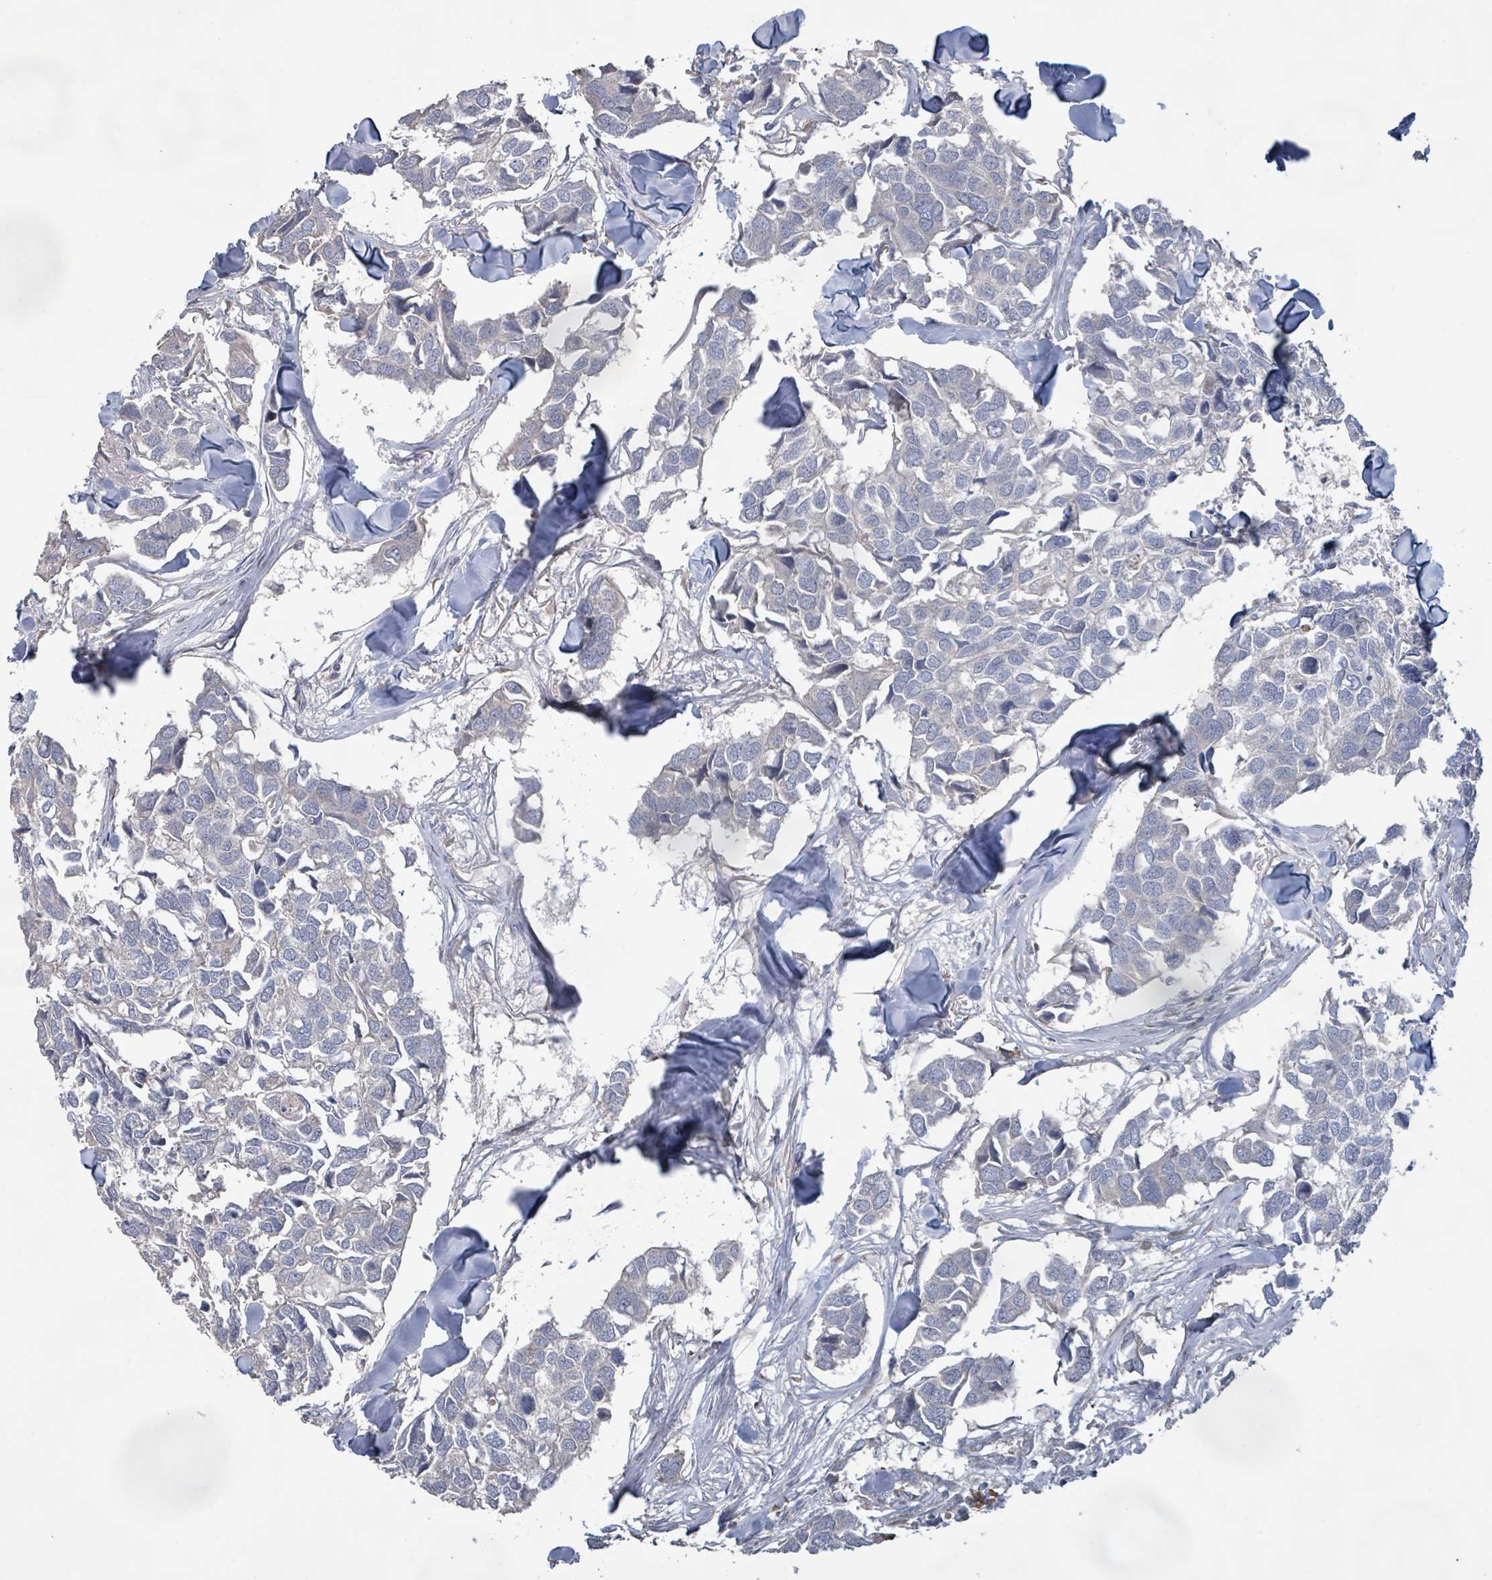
{"staining": {"intensity": "negative", "quantity": "none", "location": "none"}, "tissue": "breast cancer", "cell_type": "Tumor cells", "image_type": "cancer", "snomed": [{"axis": "morphology", "description": "Duct carcinoma"}, {"axis": "topography", "description": "Breast"}], "caption": "Tumor cells show no significant positivity in infiltrating ductal carcinoma (breast). (DAB (3,3'-diaminobenzidine) IHC, high magnification).", "gene": "KCNS2", "patient": {"sex": "female", "age": 83}}